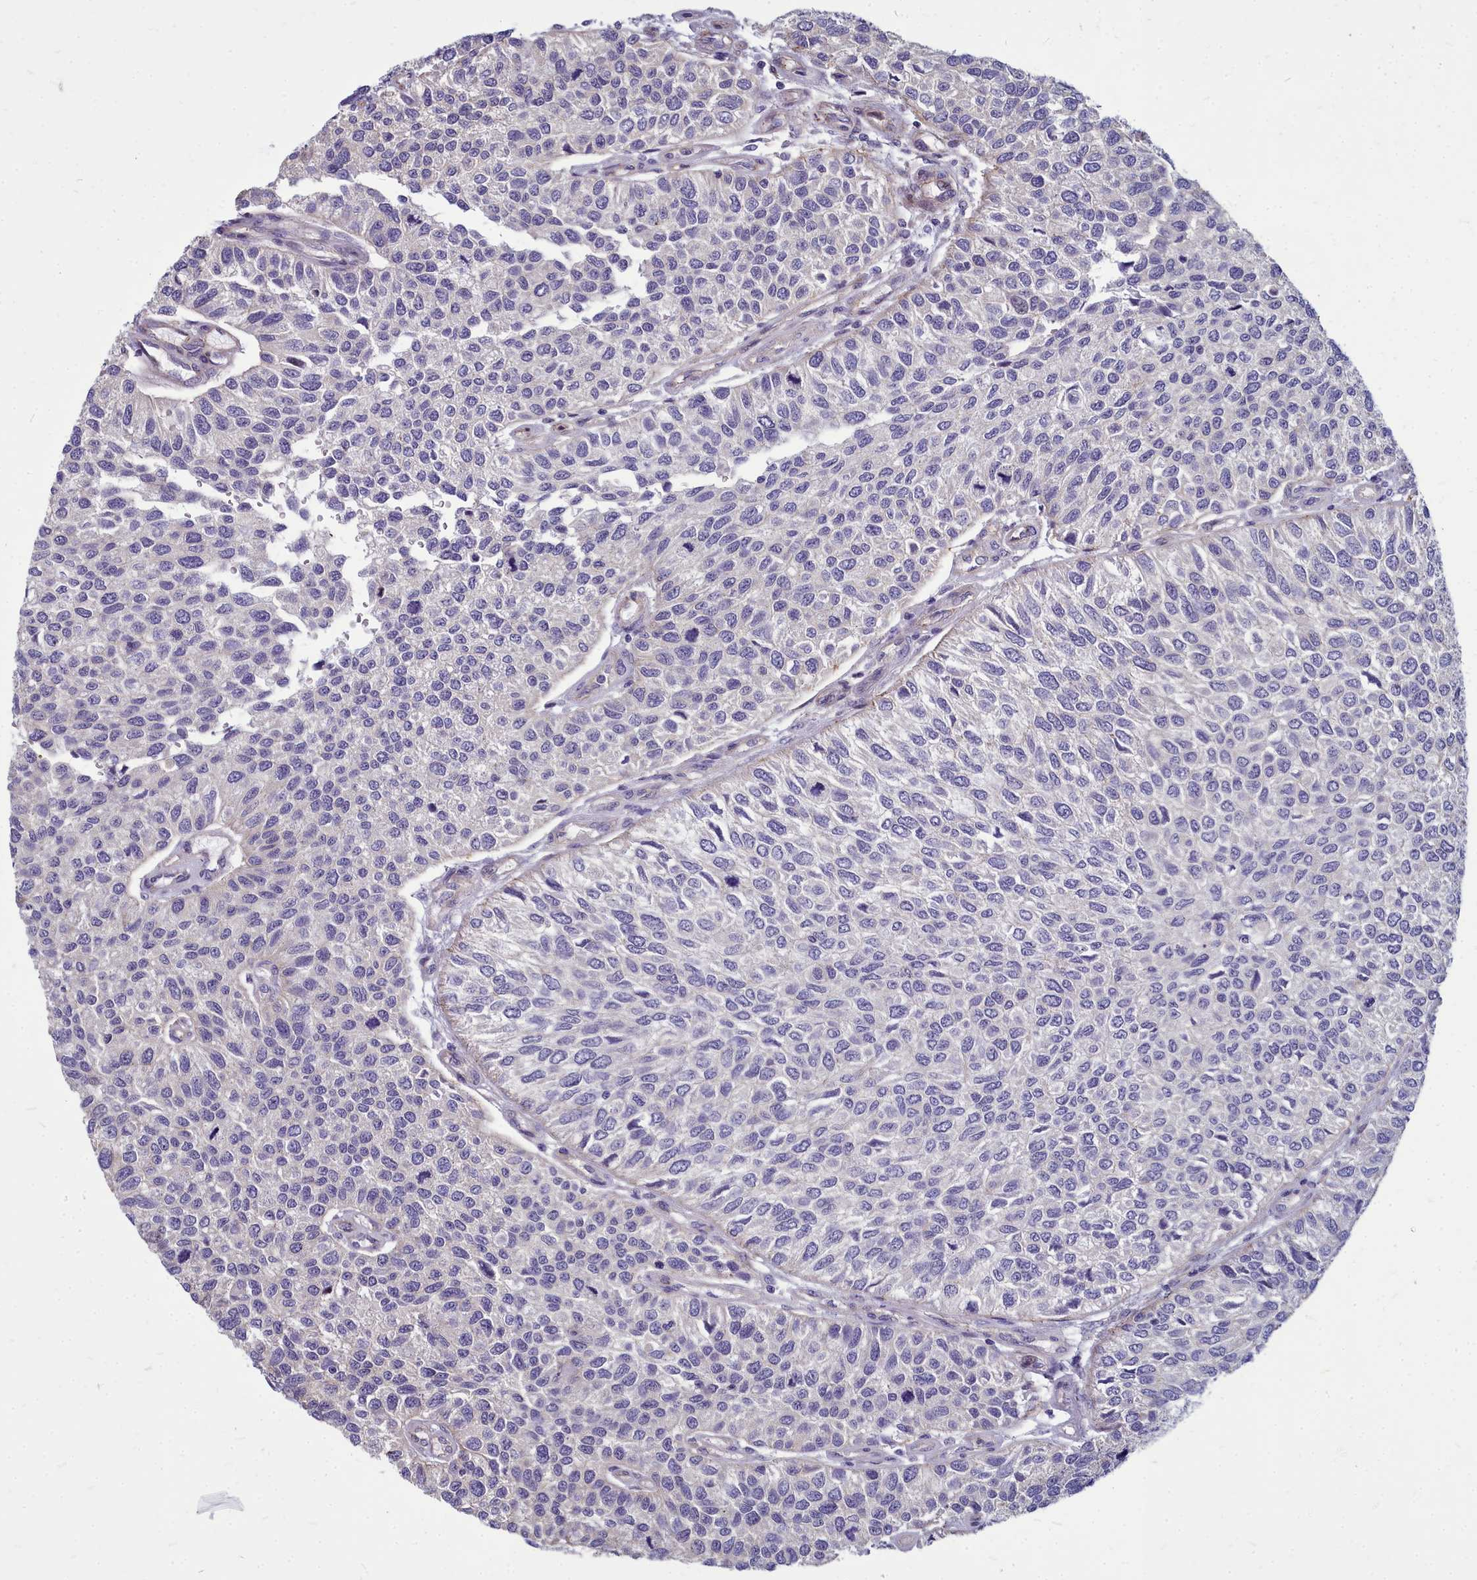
{"staining": {"intensity": "negative", "quantity": "none", "location": "none"}, "tissue": "urothelial cancer", "cell_type": "Tumor cells", "image_type": "cancer", "snomed": [{"axis": "morphology", "description": "Urothelial carcinoma, NOS"}, {"axis": "topography", "description": "Urinary bladder"}], "caption": "The photomicrograph reveals no significant expression in tumor cells of urothelial cancer.", "gene": "TTC5", "patient": {"sex": "male", "age": 55}}